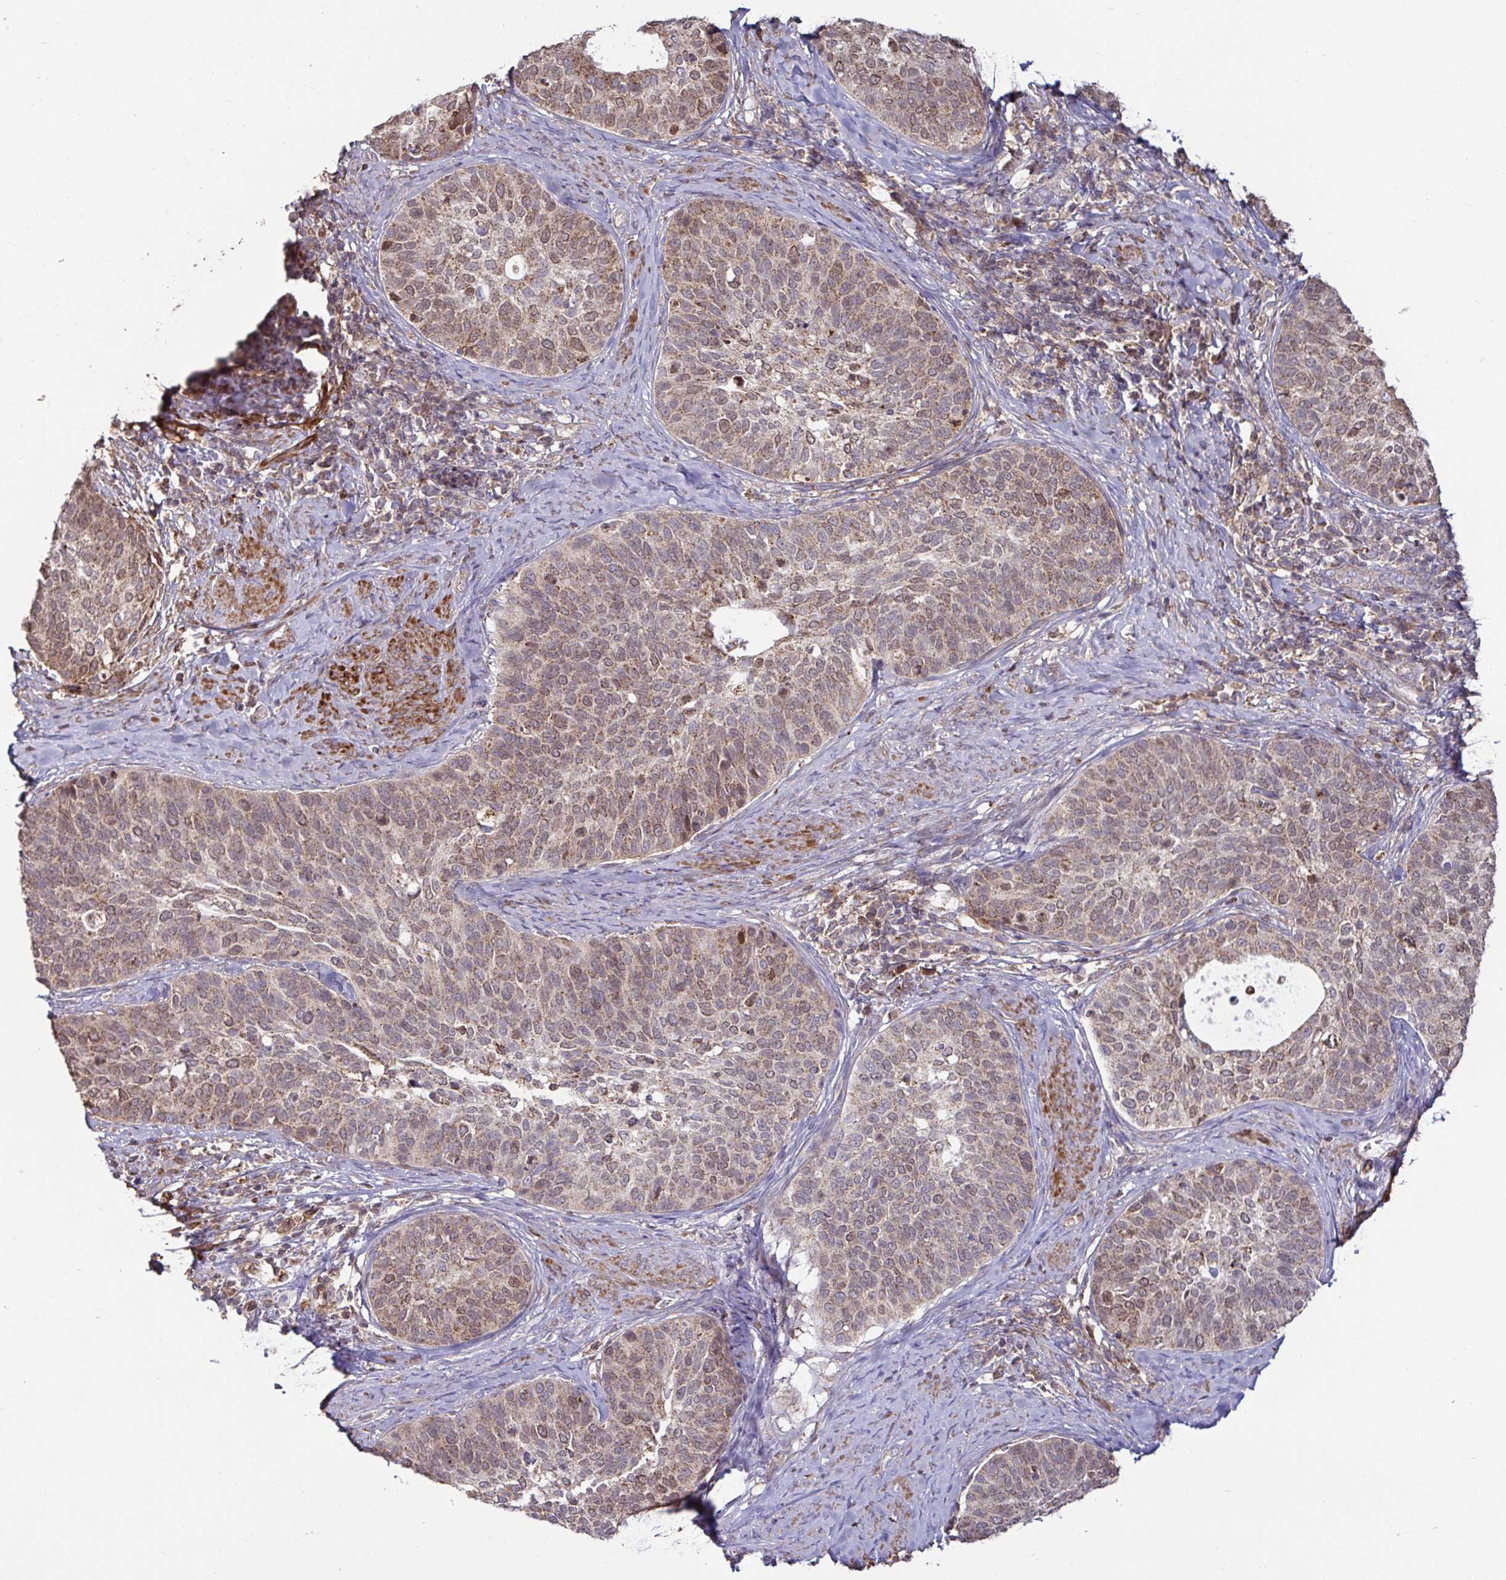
{"staining": {"intensity": "moderate", "quantity": ">75%", "location": "cytoplasmic/membranous,nuclear"}, "tissue": "cervical cancer", "cell_type": "Tumor cells", "image_type": "cancer", "snomed": [{"axis": "morphology", "description": "Squamous cell carcinoma, NOS"}, {"axis": "topography", "description": "Cervix"}], "caption": "IHC of cervical cancer demonstrates medium levels of moderate cytoplasmic/membranous and nuclear expression in about >75% of tumor cells. The staining was performed using DAB (3,3'-diaminobenzidine) to visualize the protein expression in brown, while the nuclei were stained in blue with hematoxylin (Magnification: 20x).", "gene": "SPRY1", "patient": {"sex": "female", "age": 69}}